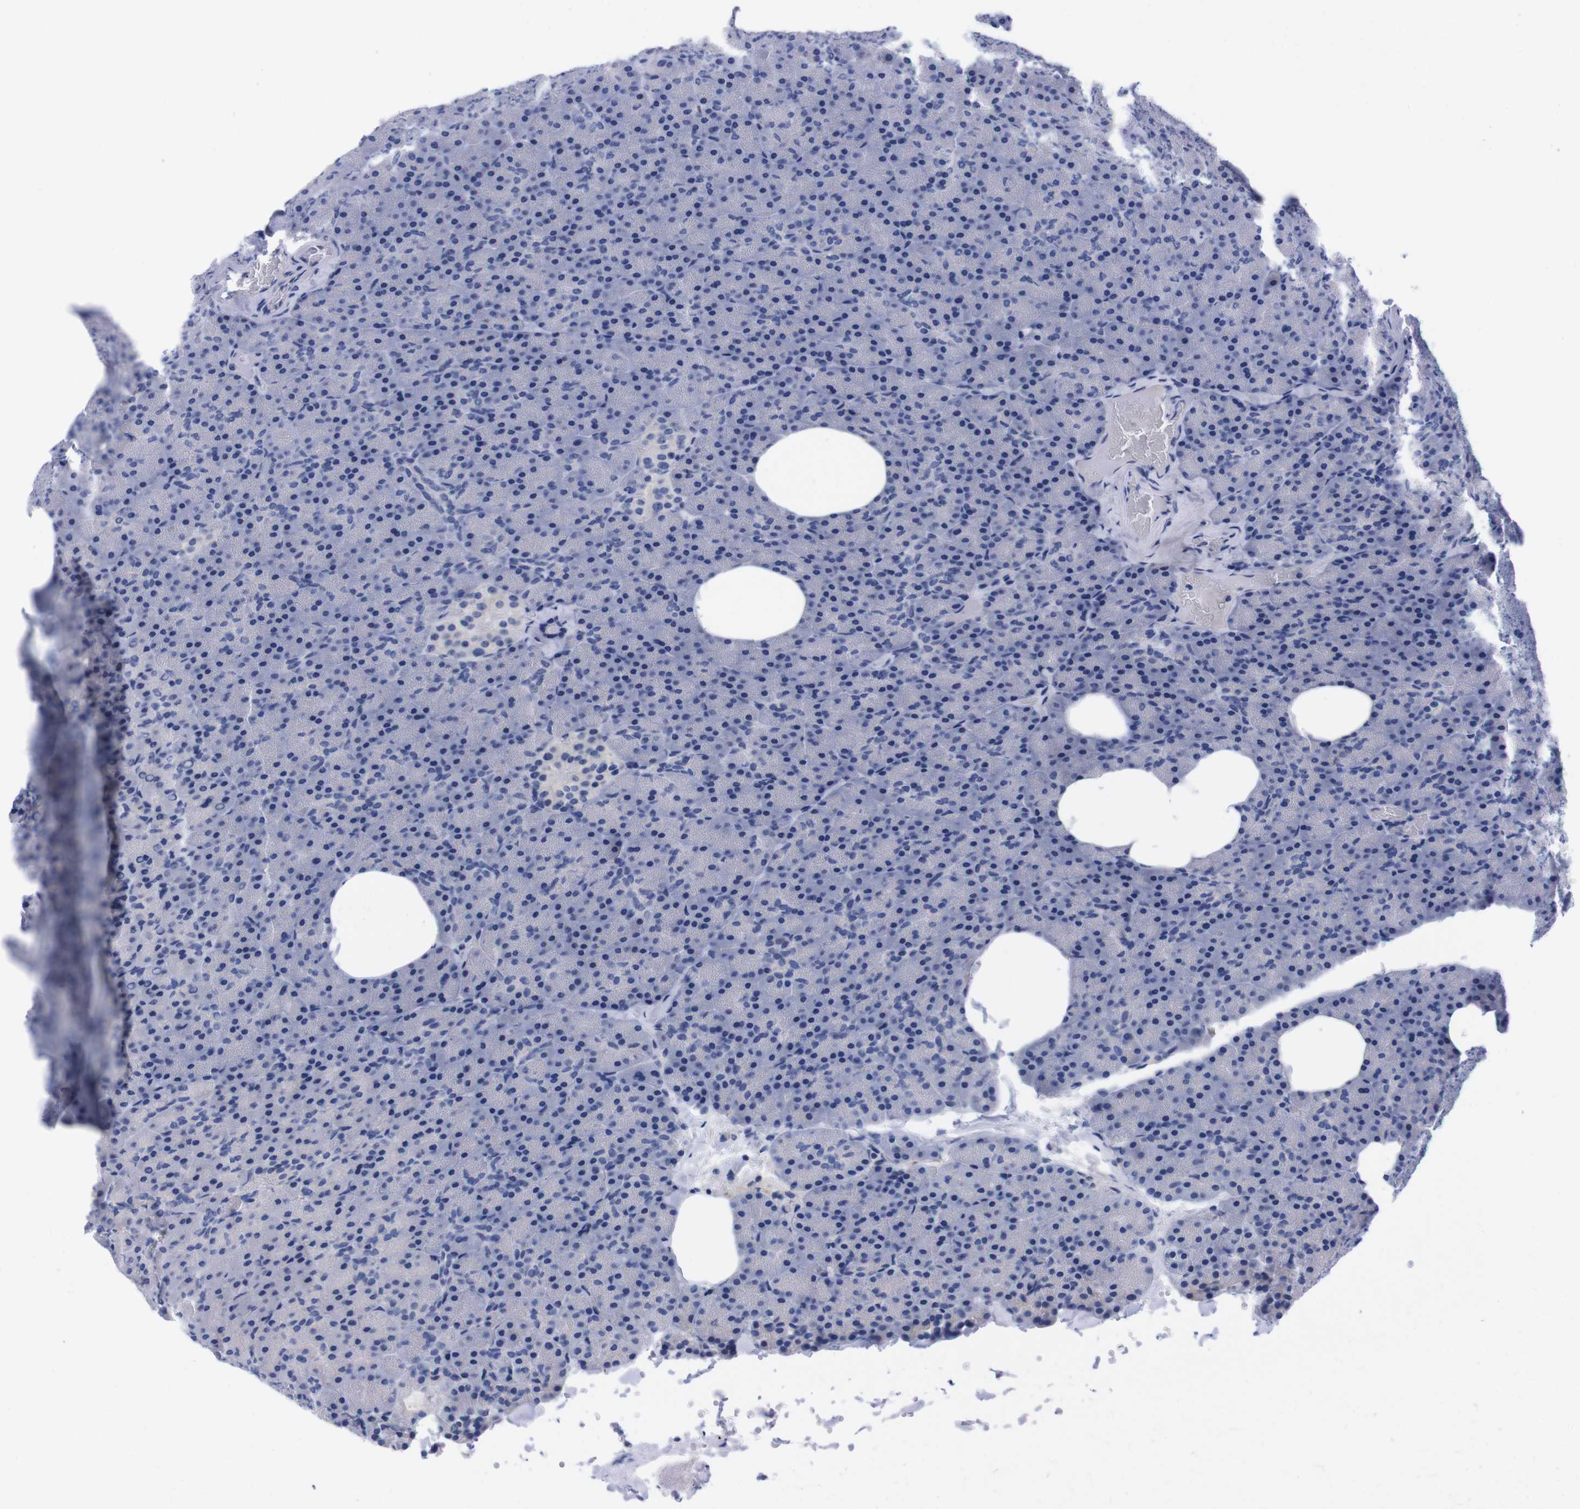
{"staining": {"intensity": "negative", "quantity": "none", "location": "none"}, "tissue": "pancreas", "cell_type": "Exocrine glandular cells", "image_type": "normal", "snomed": [{"axis": "morphology", "description": "Normal tissue, NOS"}, {"axis": "topography", "description": "Pancreas"}], "caption": "The image shows no staining of exocrine glandular cells in normal pancreas. The staining was performed using DAB (3,3'-diaminobenzidine) to visualize the protein expression in brown, while the nuclei were stained in blue with hematoxylin (Magnification: 20x).", "gene": "FAM210A", "patient": {"sex": "female", "age": 35}}